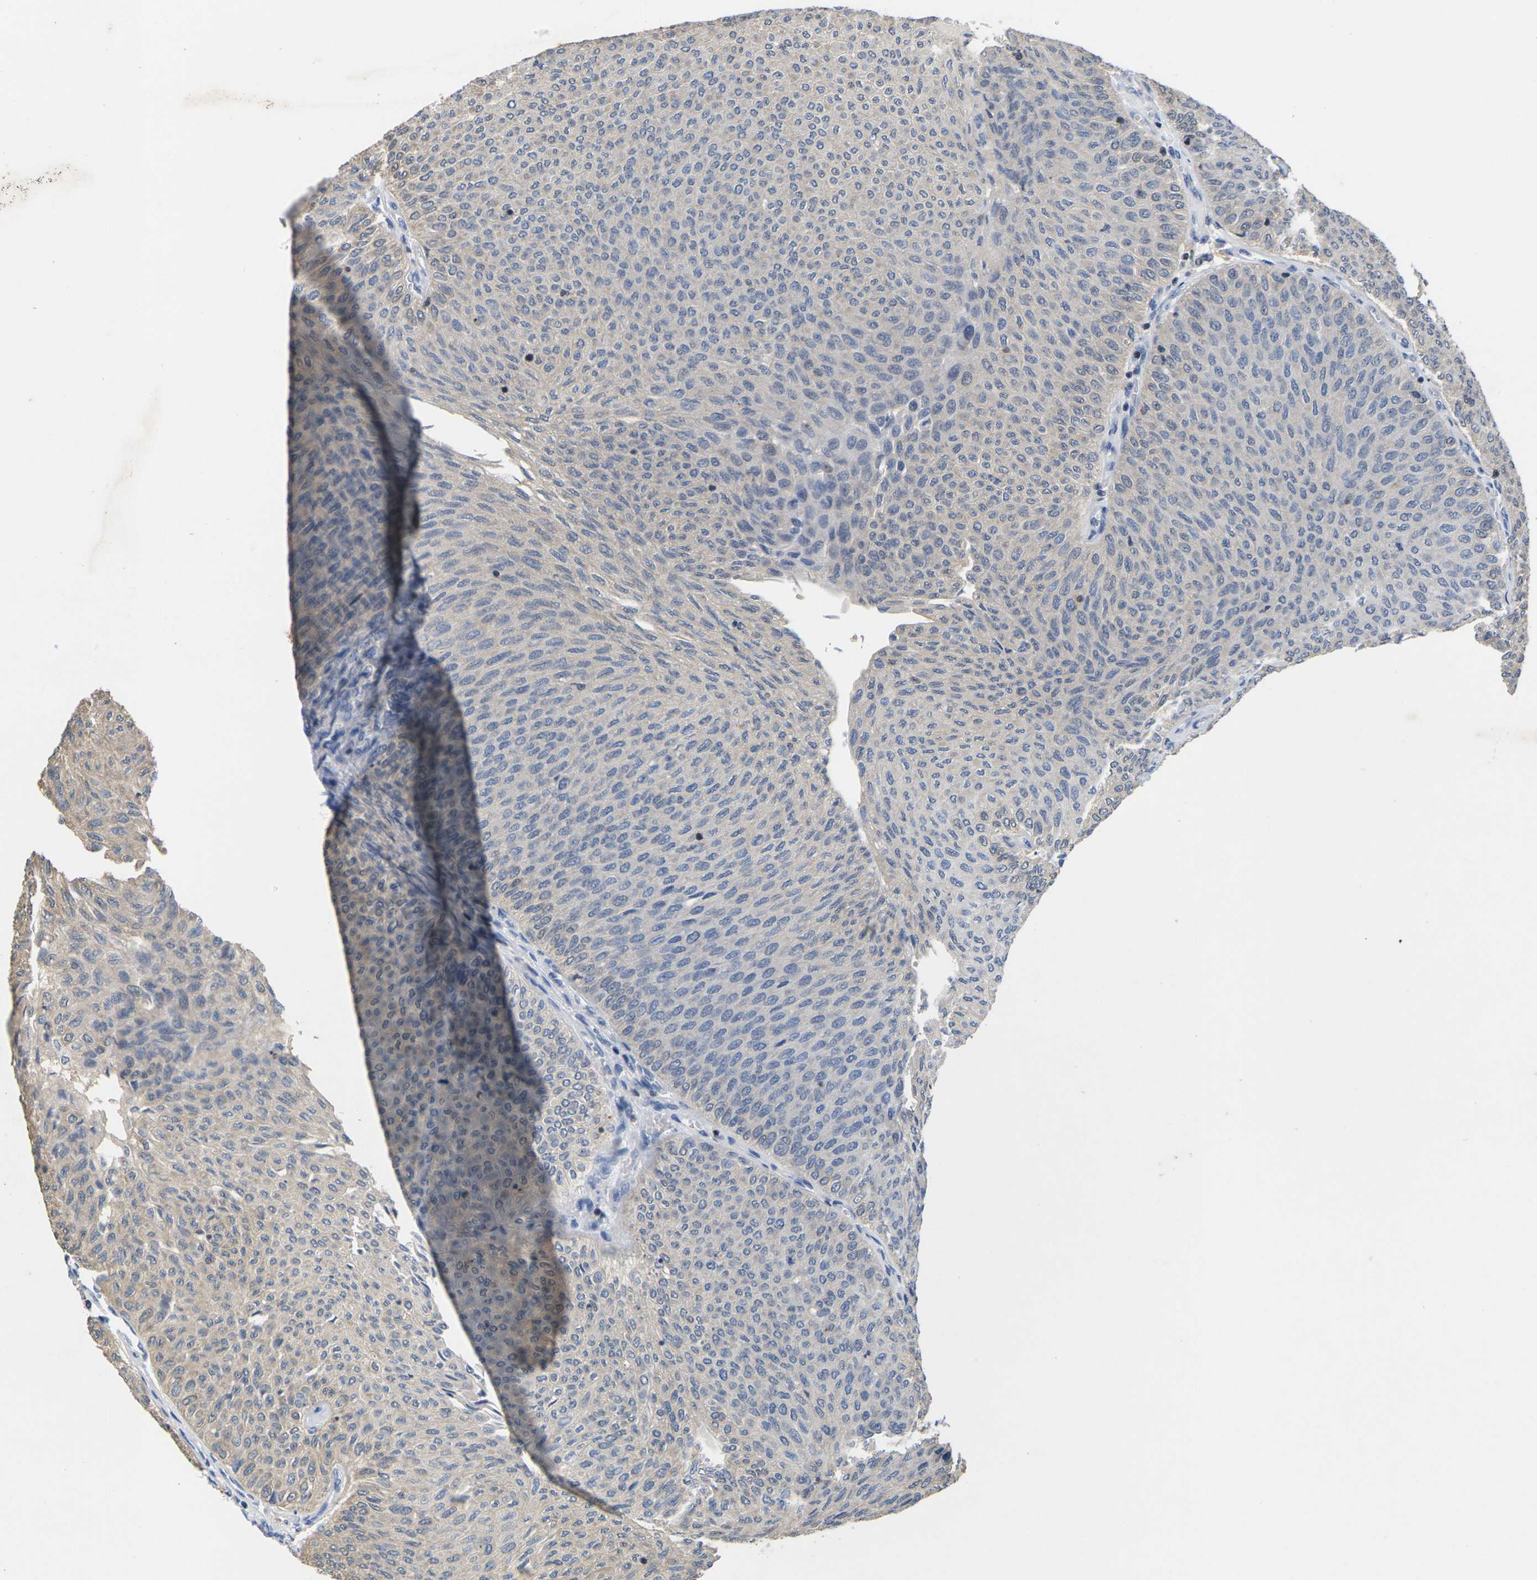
{"staining": {"intensity": "negative", "quantity": "none", "location": "none"}, "tissue": "urothelial cancer", "cell_type": "Tumor cells", "image_type": "cancer", "snomed": [{"axis": "morphology", "description": "Urothelial carcinoma, Low grade"}, {"axis": "topography", "description": "Urinary bladder"}], "caption": "Tumor cells show no significant staining in urothelial cancer.", "gene": "IKZF1", "patient": {"sex": "male", "age": 78}}